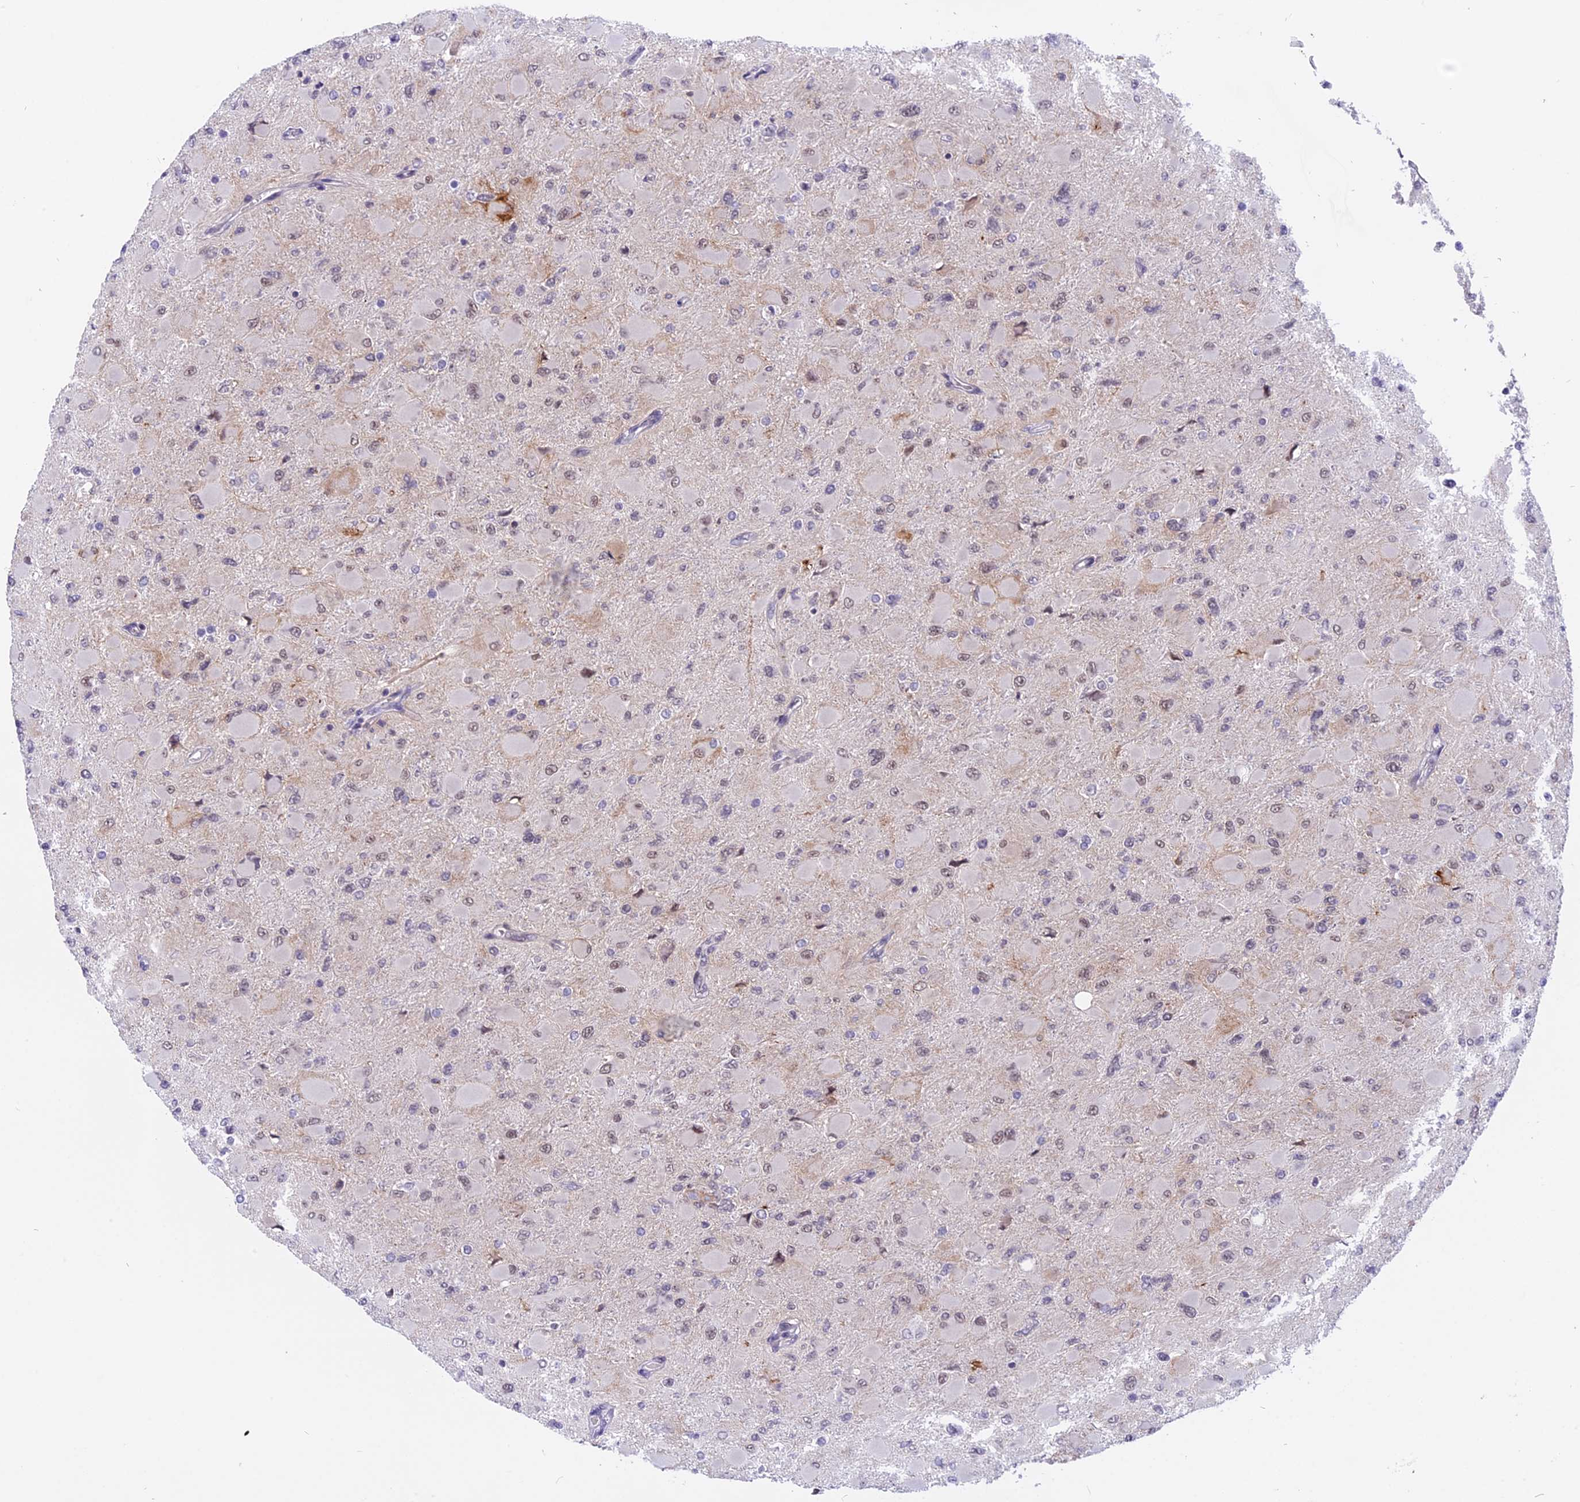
{"staining": {"intensity": "weak", "quantity": "25%-75%", "location": "nuclear"}, "tissue": "glioma", "cell_type": "Tumor cells", "image_type": "cancer", "snomed": [{"axis": "morphology", "description": "Glioma, malignant, High grade"}, {"axis": "topography", "description": "Cerebral cortex"}], "caption": "Malignant glioma (high-grade) tissue displays weak nuclear staining in approximately 25%-75% of tumor cells", "gene": "TADA3", "patient": {"sex": "female", "age": 36}}